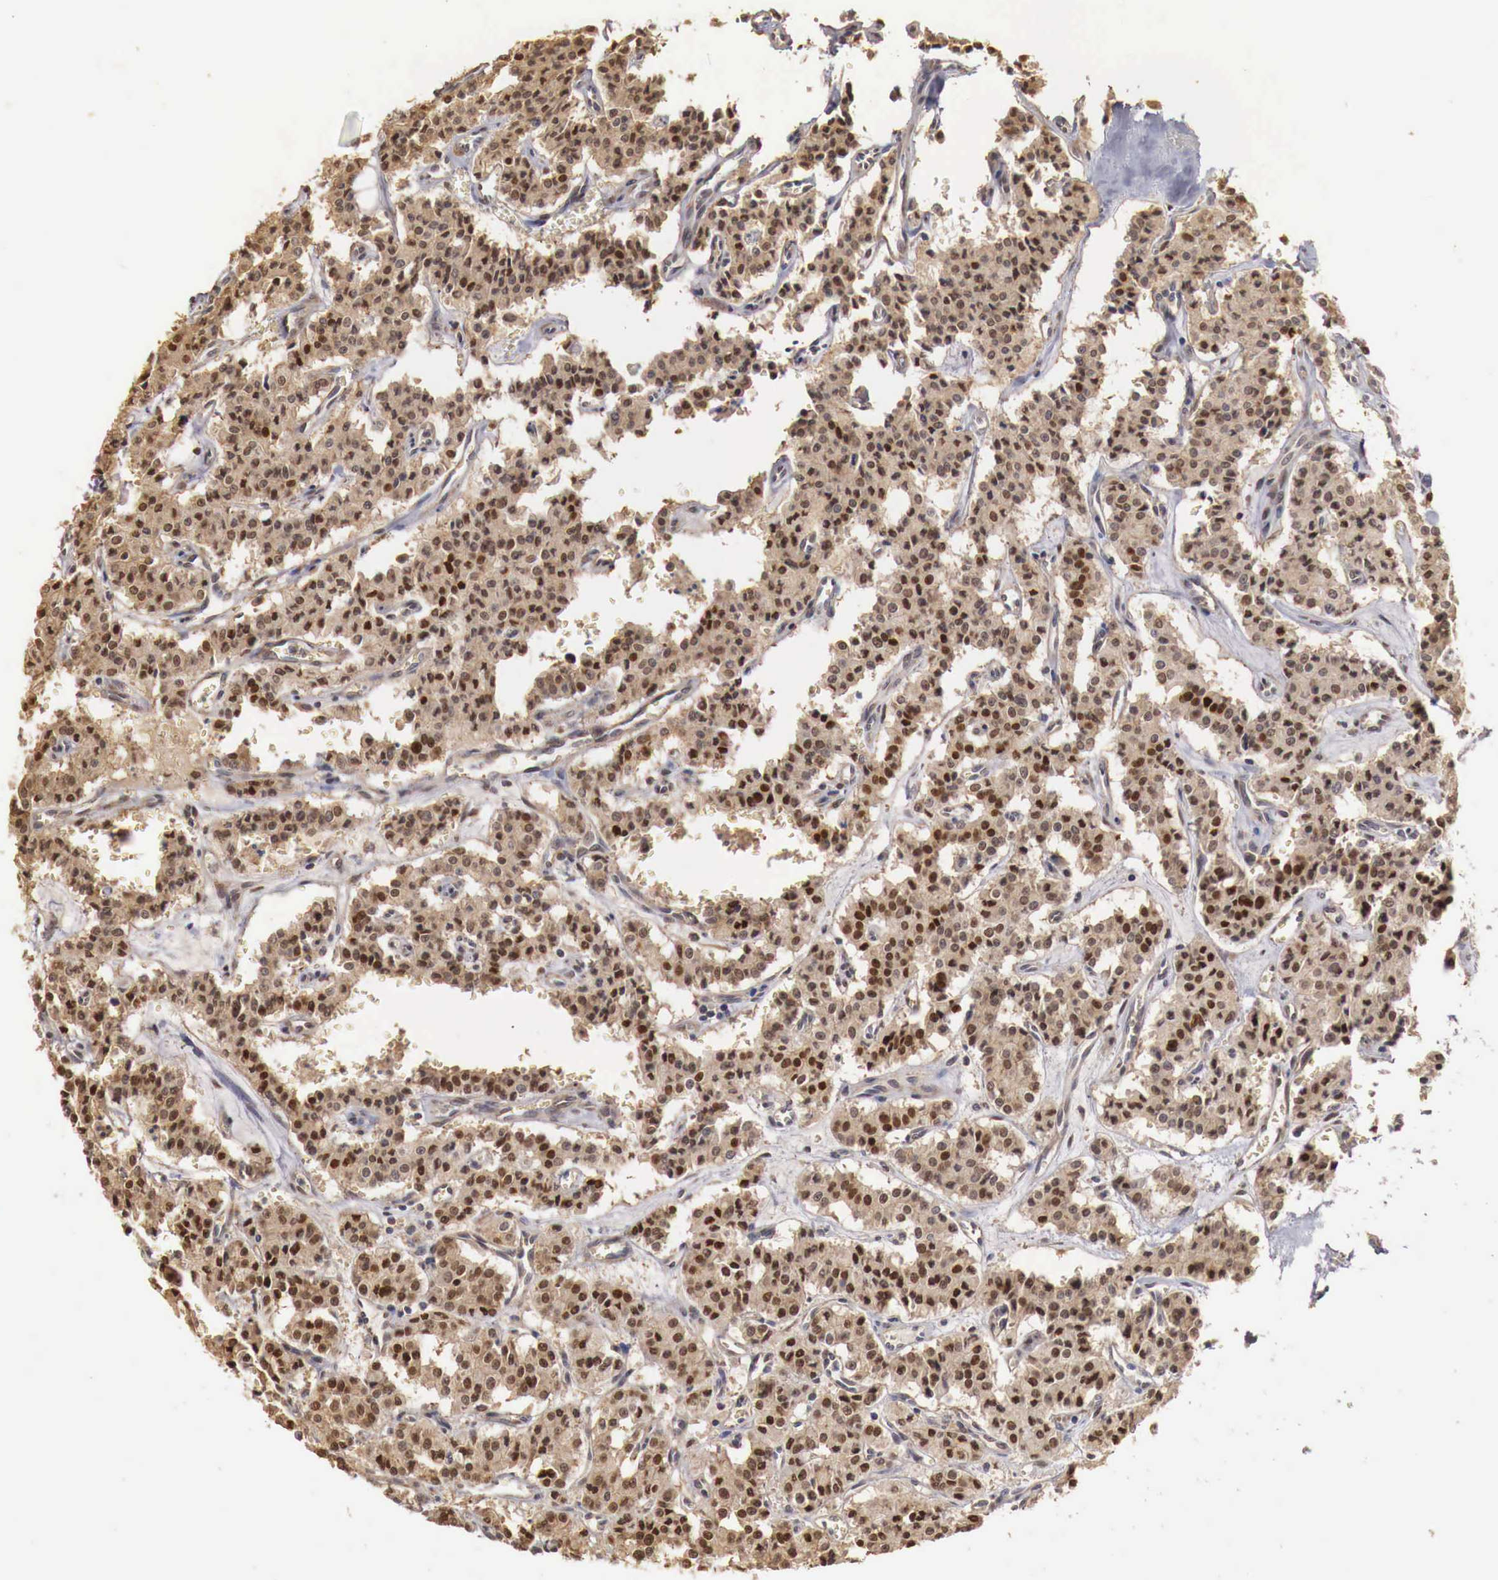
{"staining": {"intensity": "strong", "quantity": ">75%", "location": "nuclear"}, "tissue": "carcinoid", "cell_type": "Tumor cells", "image_type": "cancer", "snomed": [{"axis": "morphology", "description": "Carcinoid, malignant, NOS"}, {"axis": "topography", "description": "Bronchus"}], "caption": "IHC micrograph of neoplastic tissue: human carcinoid (malignant) stained using IHC reveals high levels of strong protein expression localized specifically in the nuclear of tumor cells, appearing as a nuclear brown color.", "gene": "KHDRBS2", "patient": {"sex": "male", "age": 55}}